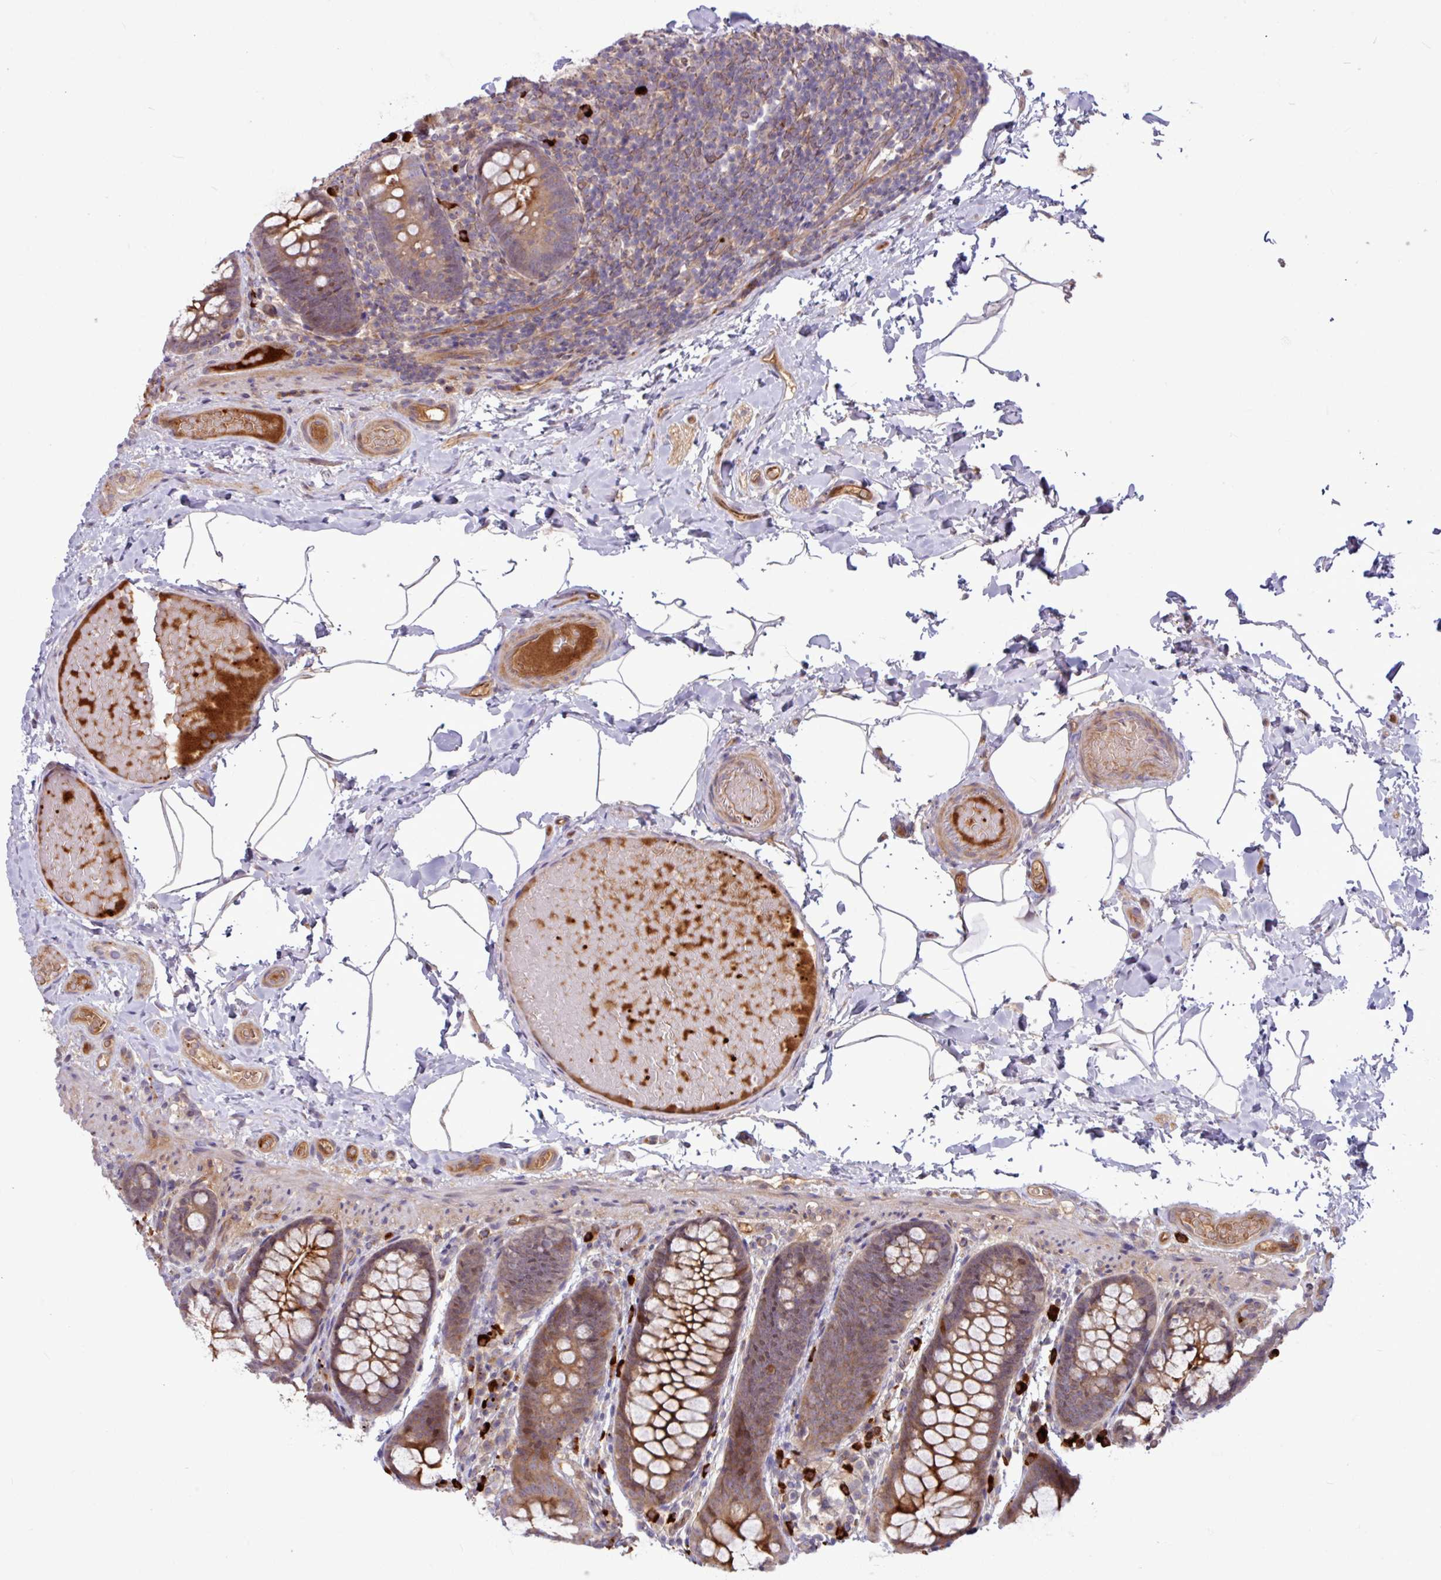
{"staining": {"intensity": "weak", "quantity": ">75%", "location": "cytoplasmic/membranous"}, "tissue": "colon", "cell_type": "Endothelial cells", "image_type": "normal", "snomed": [{"axis": "morphology", "description": "Normal tissue, NOS"}, {"axis": "topography", "description": "Colon"}], "caption": "Protein expression analysis of benign colon reveals weak cytoplasmic/membranous staining in approximately >75% of endothelial cells.", "gene": "B4GALNT4", "patient": {"sex": "male", "age": 46}}